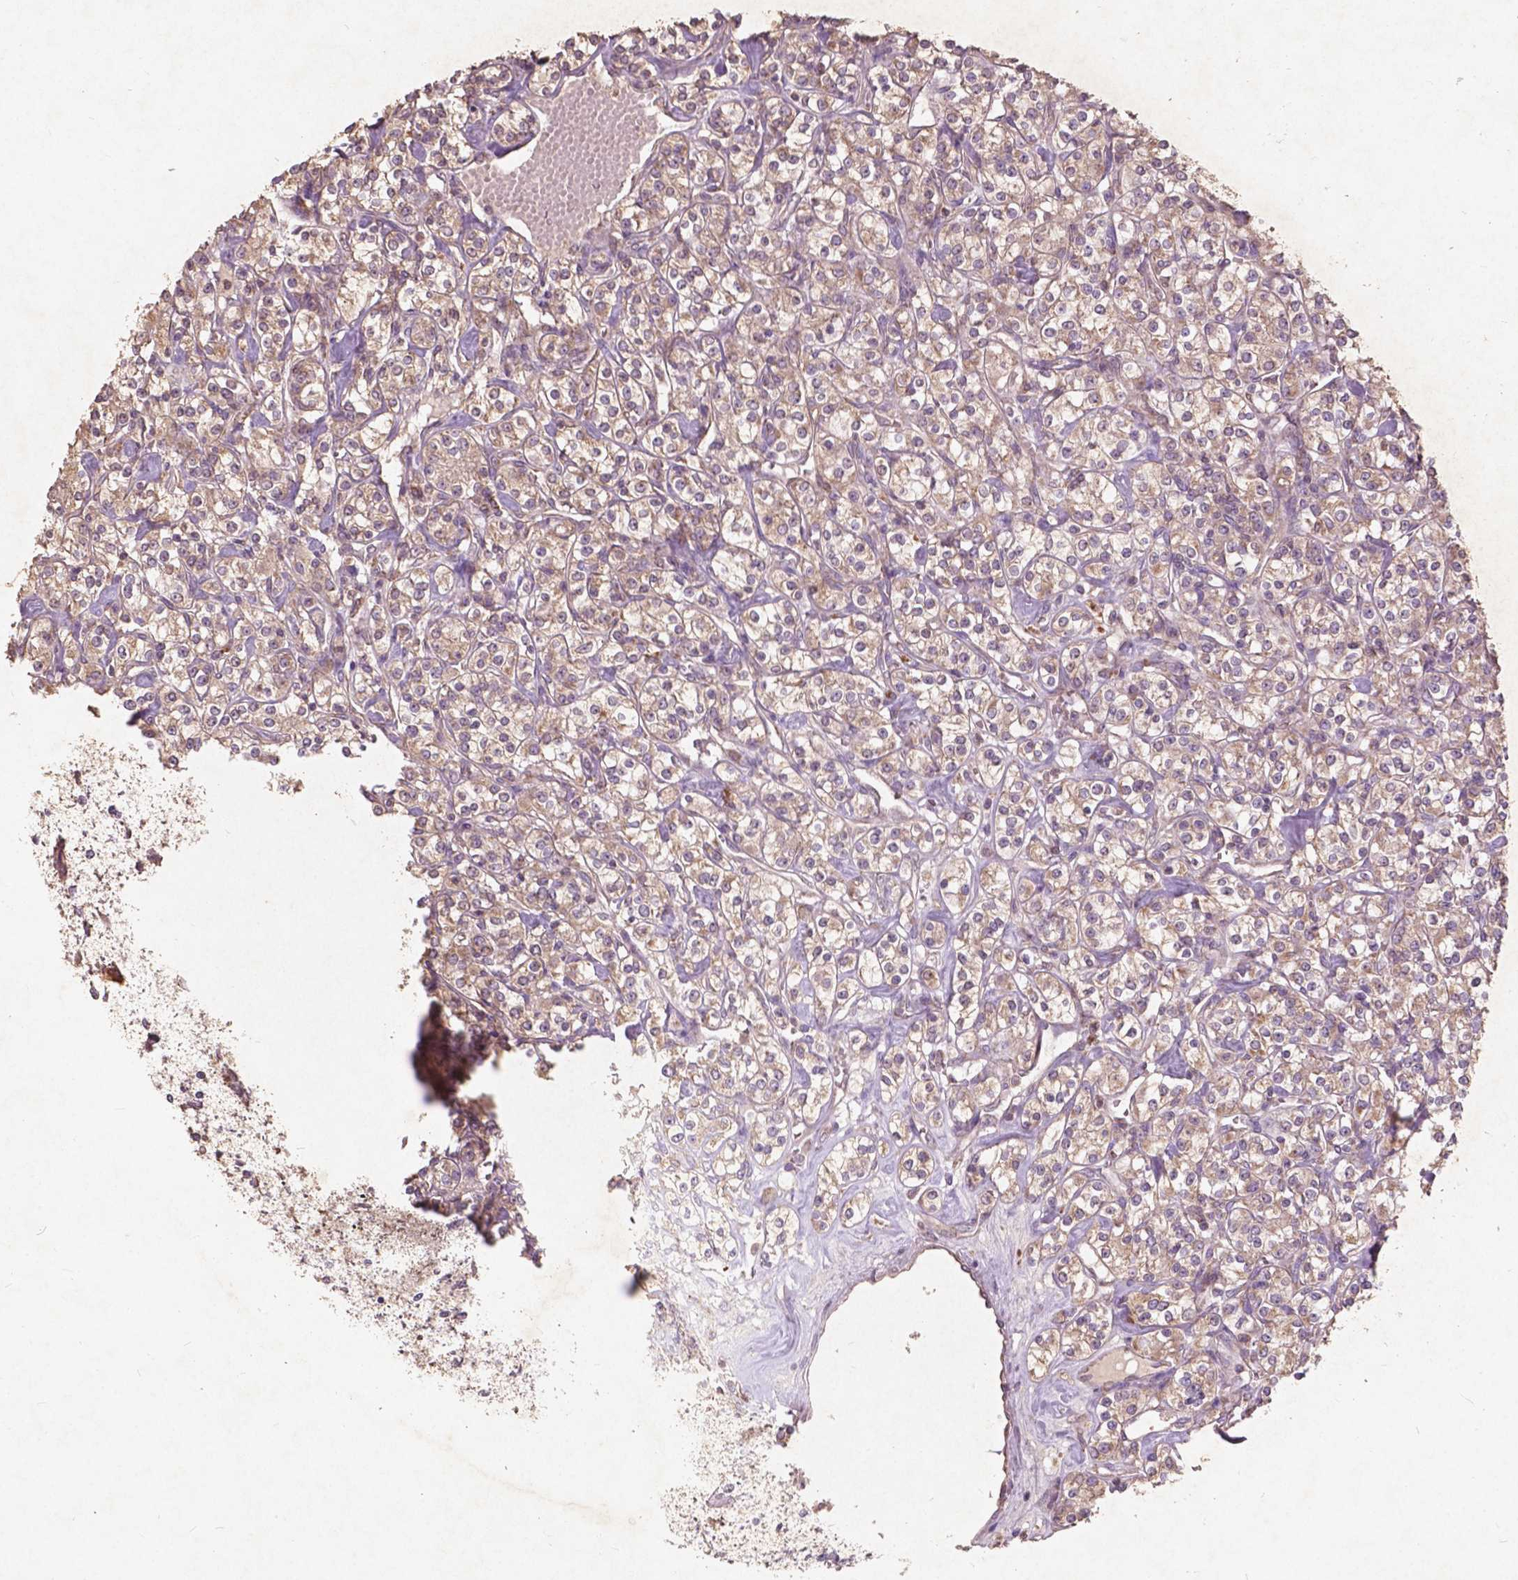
{"staining": {"intensity": "weak", "quantity": ">75%", "location": "cytoplasmic/membranous"}, "tissue": "renal cancer", "cell_type": "Tumor cells", "image_type": "cancer", "snomed": [{"axis": "morphology", "description": "Adenocarcinoma, NOS"}, {"axis": "topography", "description": "Kidney"}], "caption": "Immunohistochemistry image of neoplastic tissue: renal cancer (adenocarcinoma) stained using immunohistochemistry reveals low levels of weak protein expression localized specifically in the cytoplasmic/membranous of tumor cells, appearing as a cytoplasmic/membranous brown color.", "gene": "ST6GALNAC5", "patient": {"sex": "male", "age": 77}}